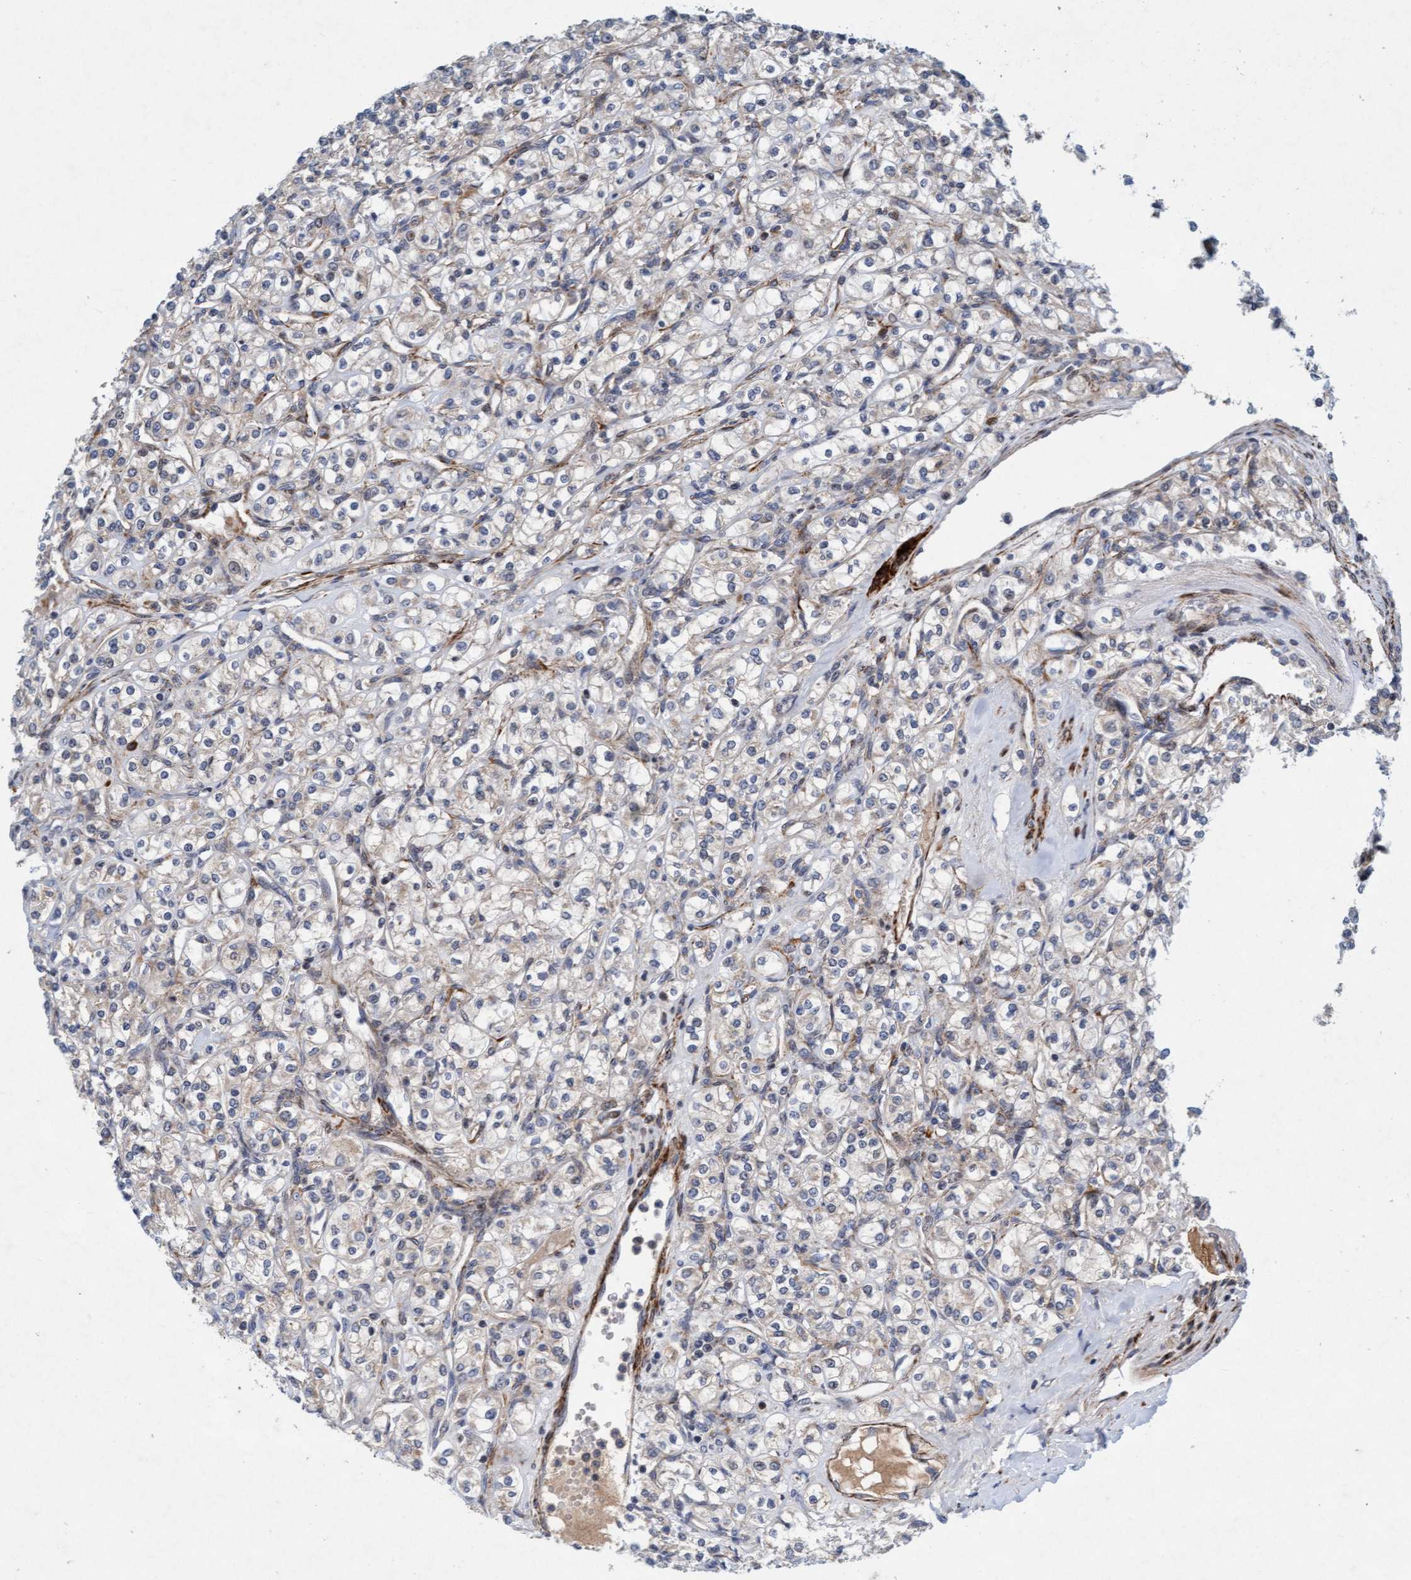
{"staining": {"intensity": "negative", "quantity": "none", "location": "none"}, "tissue": "renal cancer", "cell_type": "Tumor cells", "image_type": "cancer", "snomed": [{"axis": "morphology", "description": "Adenocarcinoma, NOS"}, {"axis": "topography", "description": "Kidney"}], "caption": "Tumor cells show no significant protein staining in renal adenocarcinoma.", "gene": "TMEM70", "patient": {"sex": "male", "age": 77}}